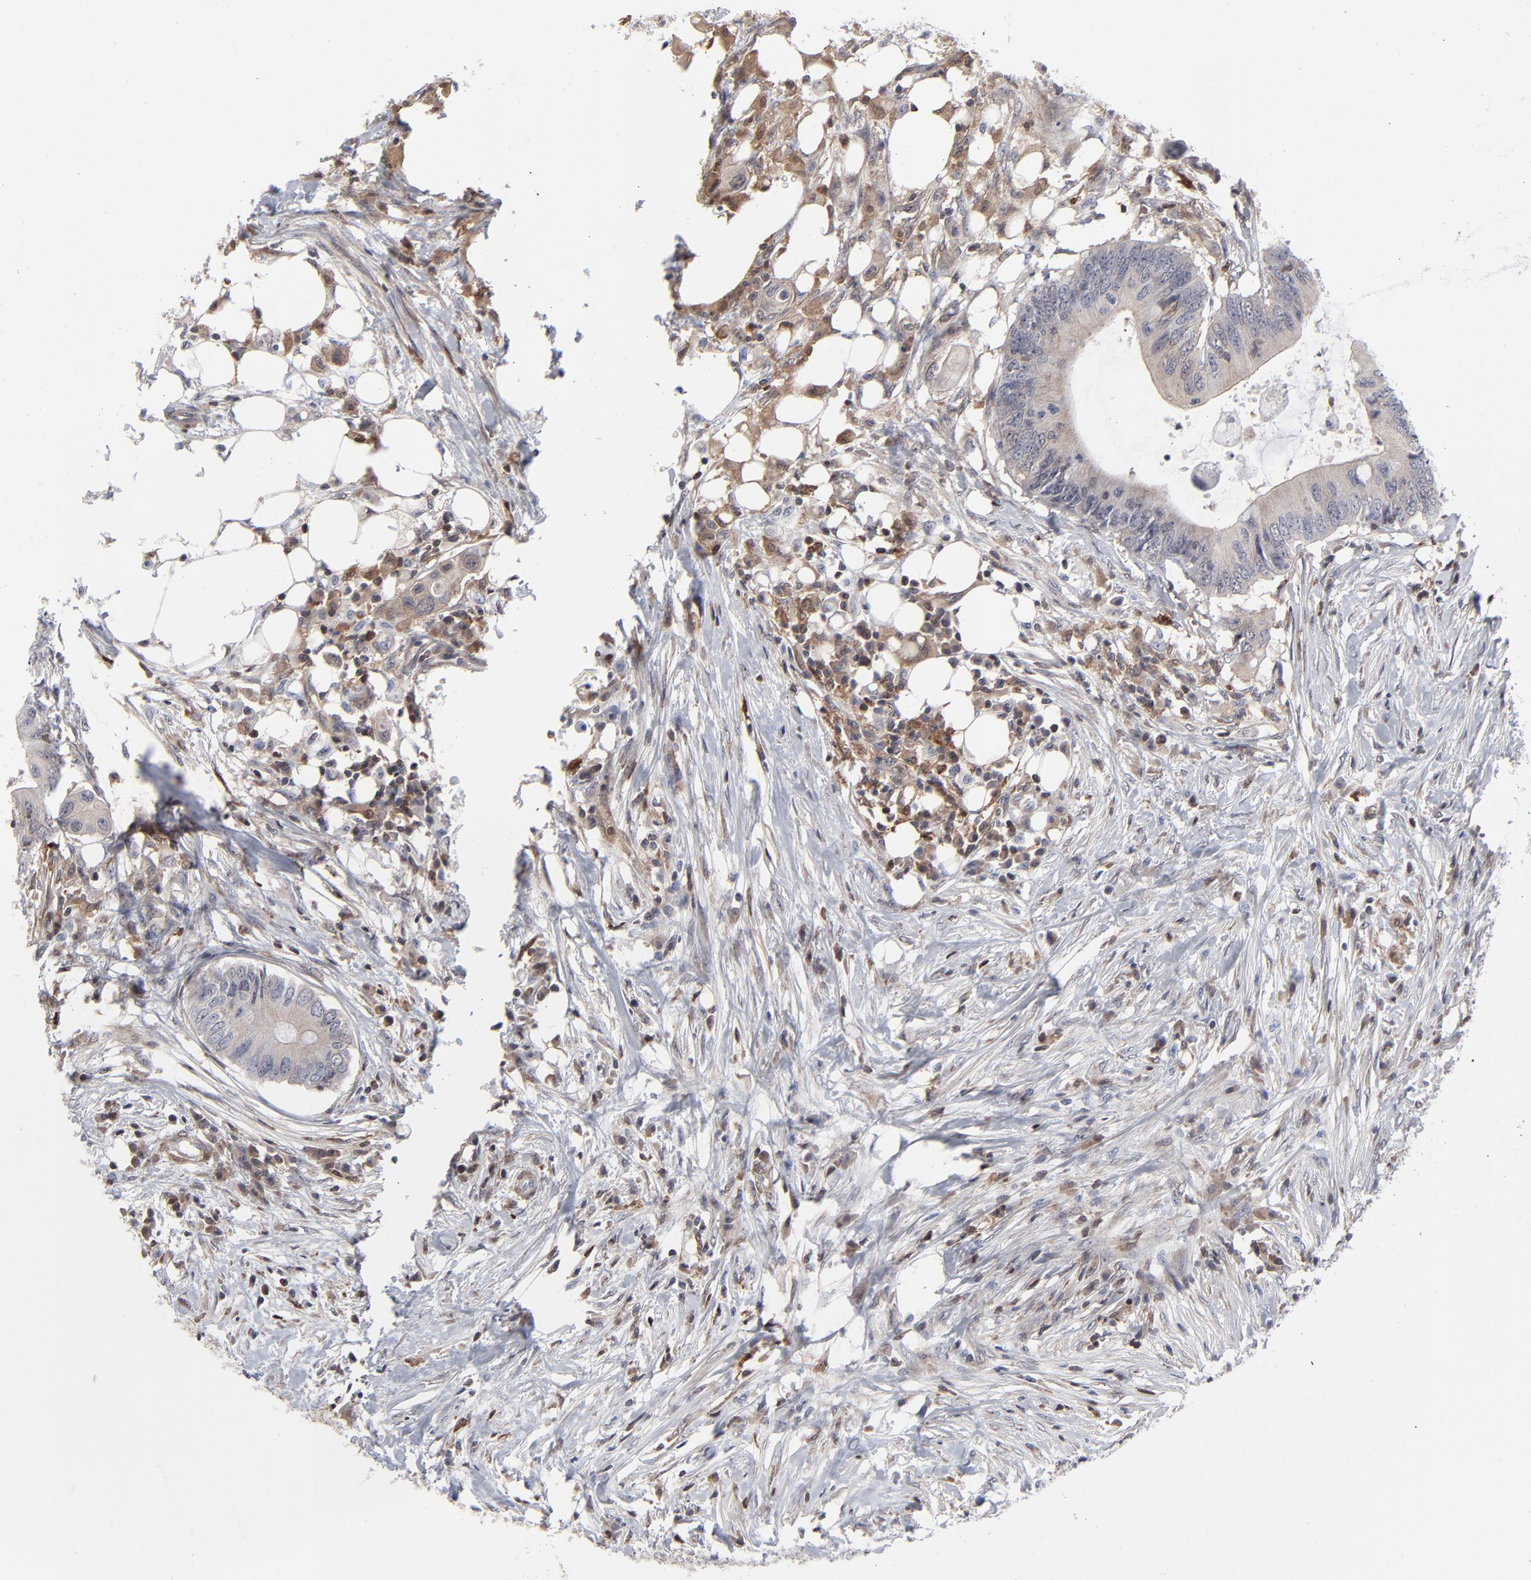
{"staining": {"intensity": "moderate", "quantity": ">75%", "location": "cytoplasmic/membranous"}, "tissue": "colorectal cancer", "cell_type": "Tumor cells", "image_type": "cancer", "snomed": [{"axis": "morphology", "description": "Adenocarcinoma, NOS"}, {"axis": "topography", "description": "Colon"}], "caption": "Immunohistochemical staining of colorectal cancer demonstrates medium levels of moderate cytoplasmic/membranous protein positivity in approximately >75% of tumor cells. The staining was performed using DAB to visualize the protein expression in brown, while the nuclei were stained in blue with hematoxylin (Magnification: 20x).", "gene": "MAP2K1", "patient": {"sex": "male", "age": 71}}